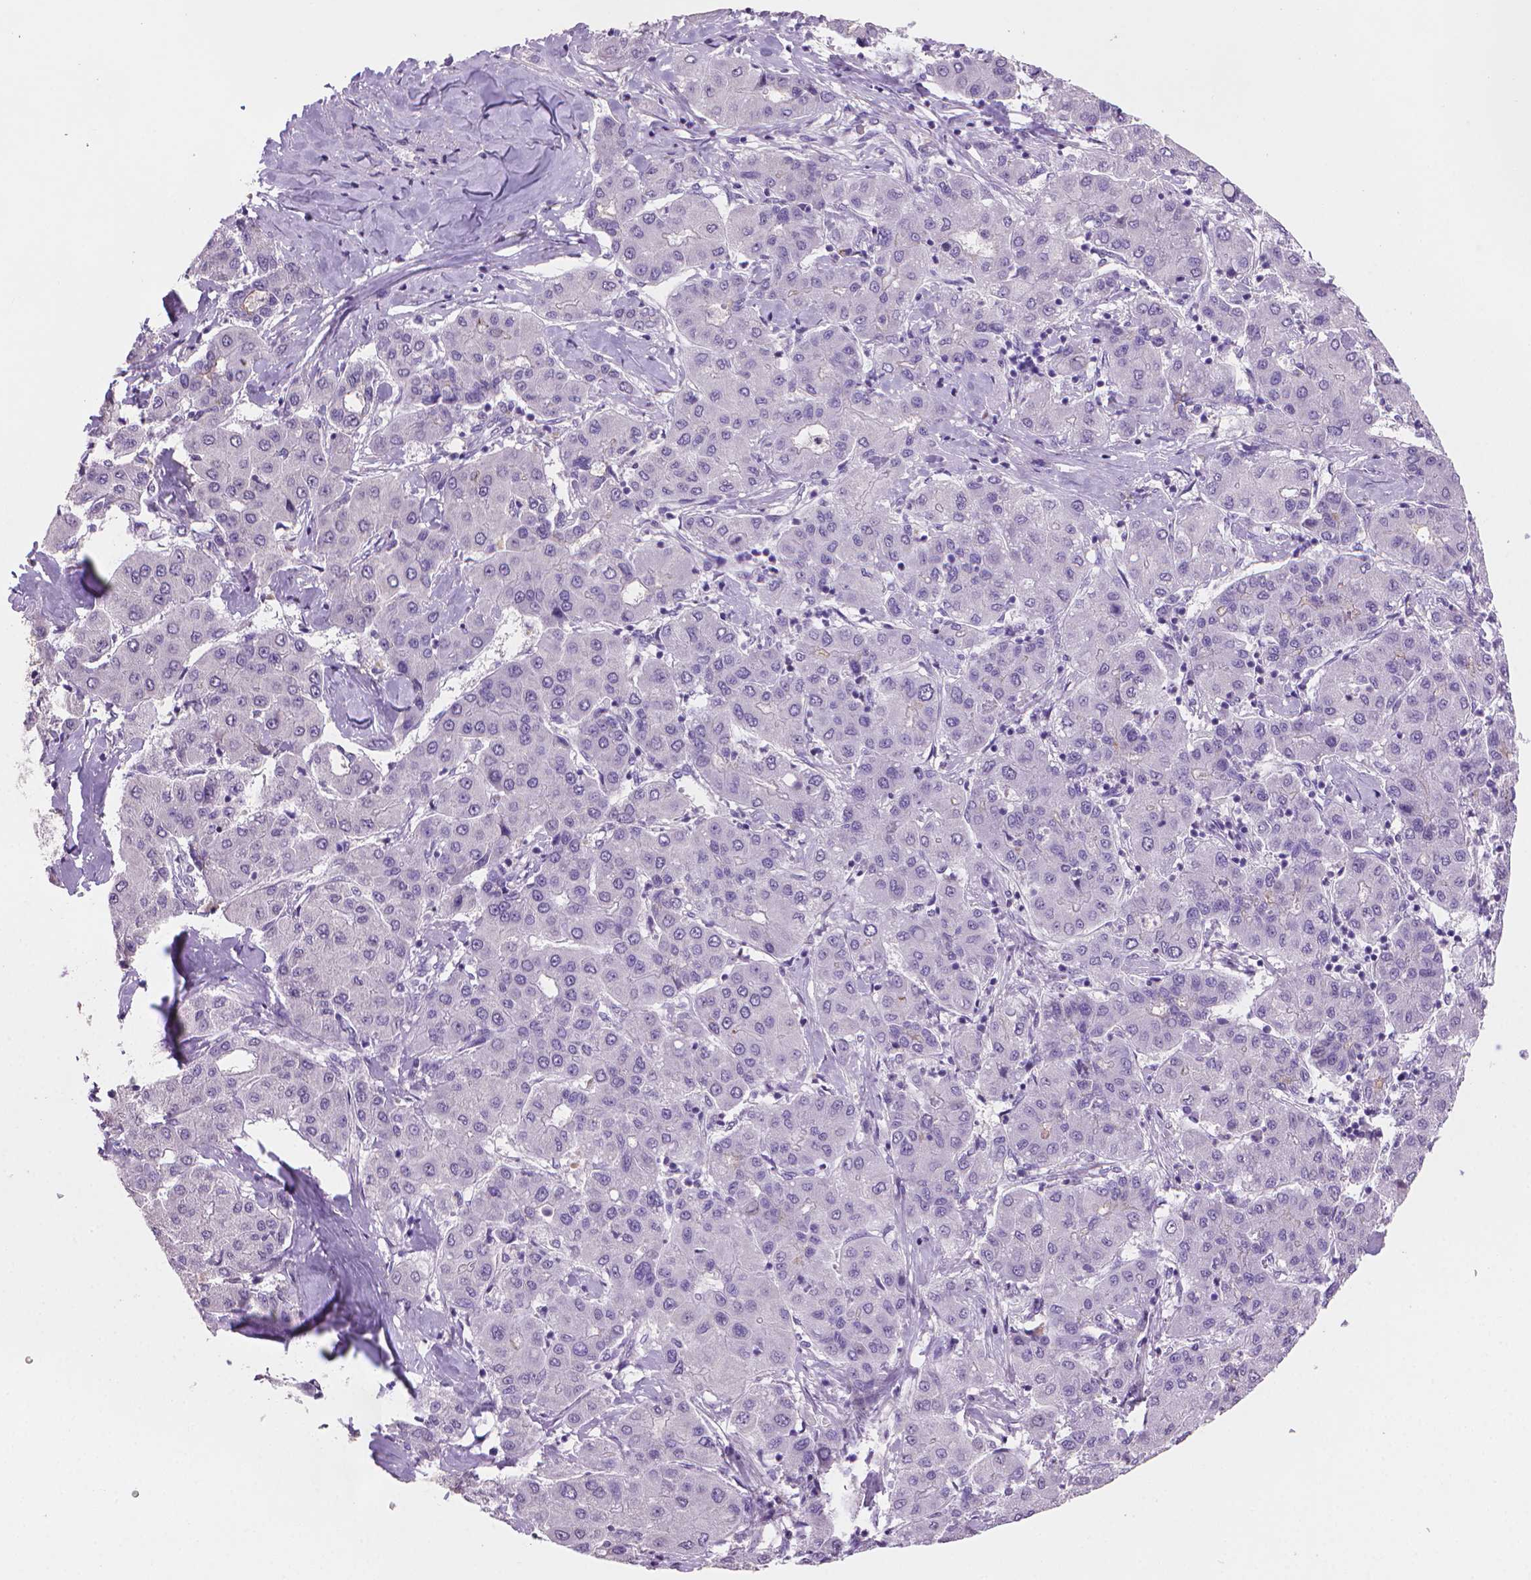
{"staining": {"intensity": "negative", "quantity": "none", "location": "none"}, "tissue": "liver cancer", "cell_type": "Tumor cells", "image_type": "cancer", "snomed": [{"axis": "morphology", "description": "Carcinoma, Hepatocellular, NOS"}, {"axis": "topography", "description": "Liver"}], "caption": "Hepatocellular carcinoma (liver) was stained to show a protein in brown. There is no significant expression in tumor cells.", "gene": "MUC1", "patient": {"sex": "male", "age": 65}}